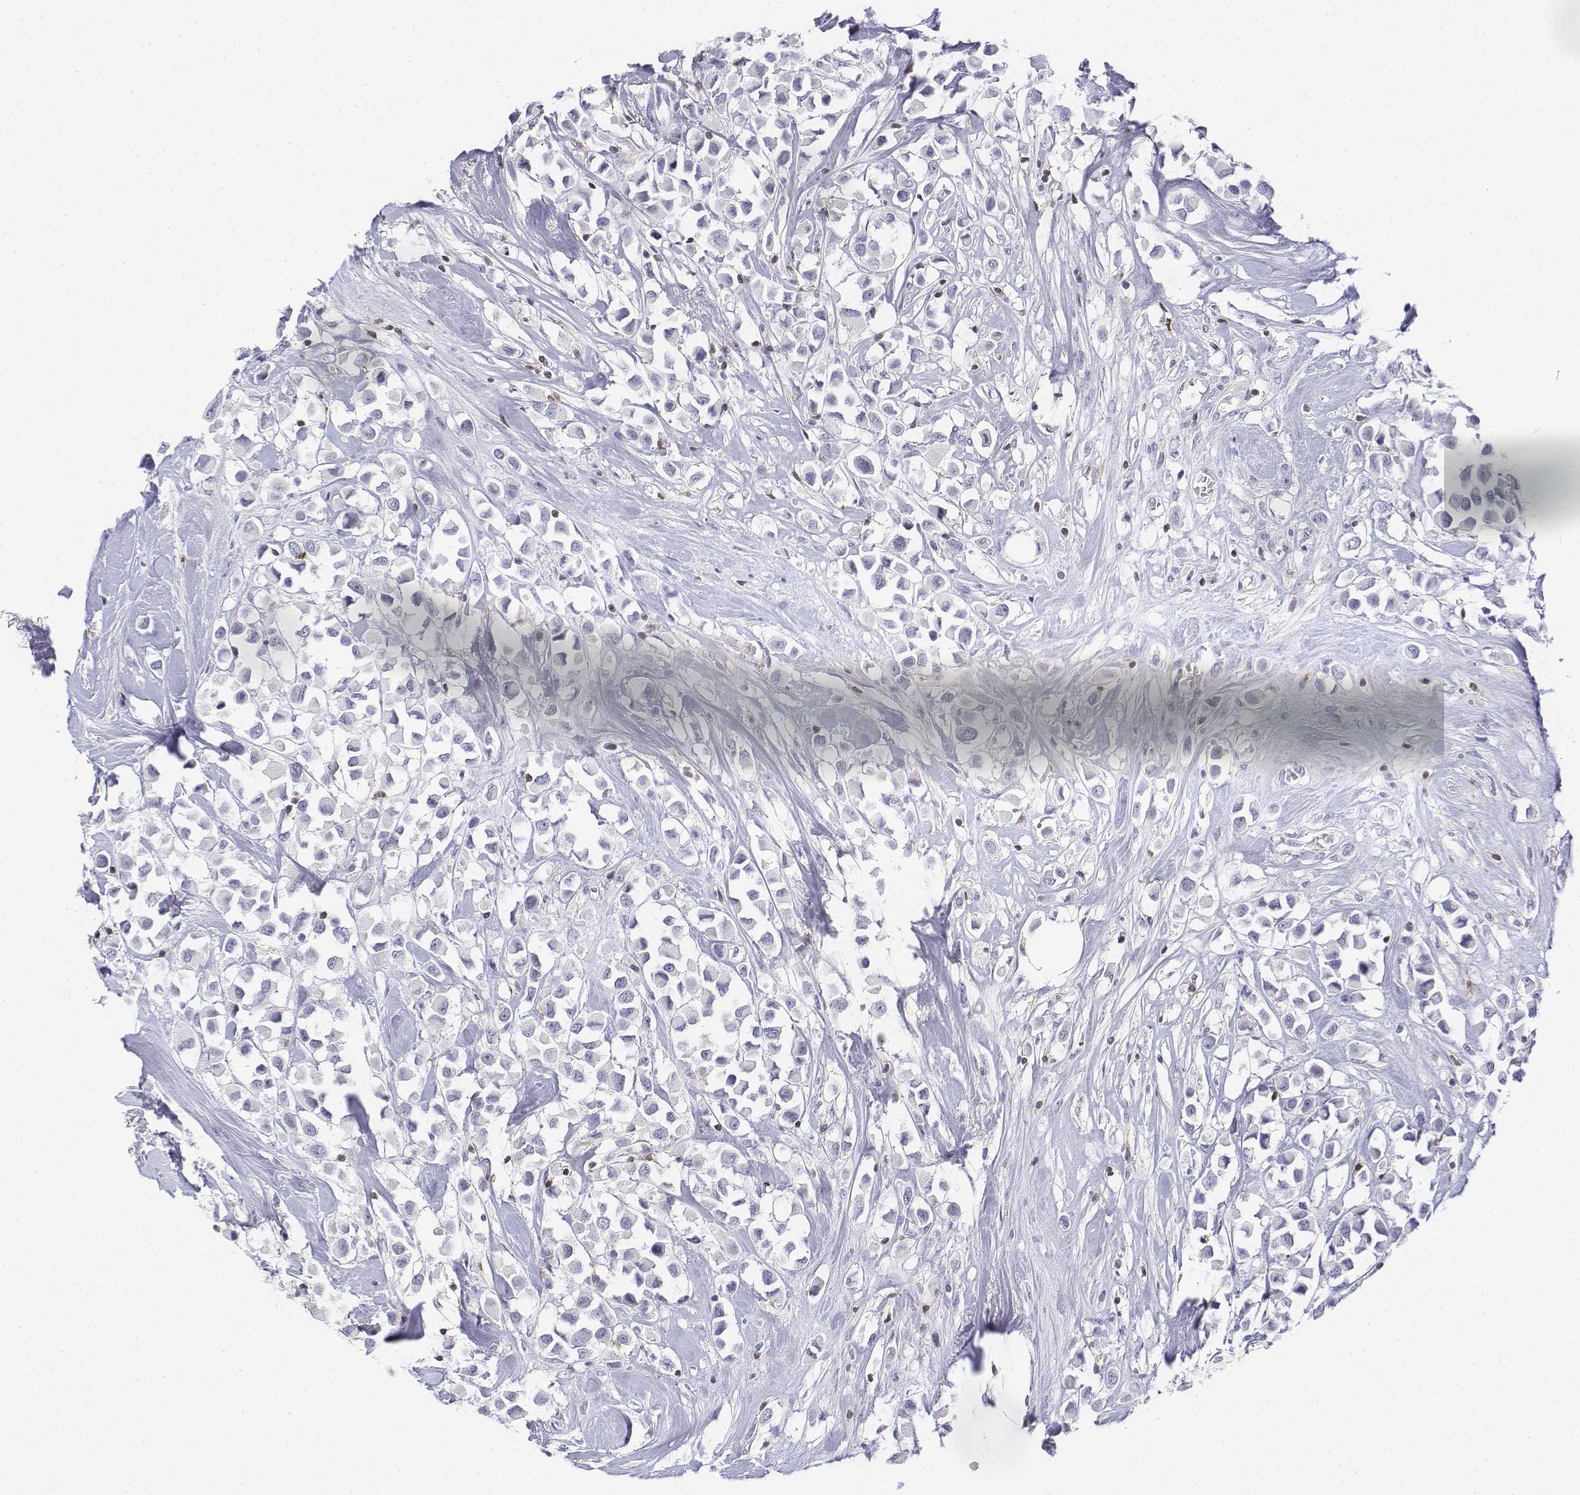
{"staining": {"intensity": "negative", "quantity": "none", "location": "none"}, "tissue": "breast cancer", "cell_type": "Tumor cells", "image_type": "cancer", "snomed": [{"axis": "morphology", "description": "Duct carcinoma"}, {"axis": "topography", "description": "Breast"}], "caption": "Tumor cells show no significant protein expression in breast cancer.", "gene": "CD3E", "patient": {"sex": "female", "age": 61}}